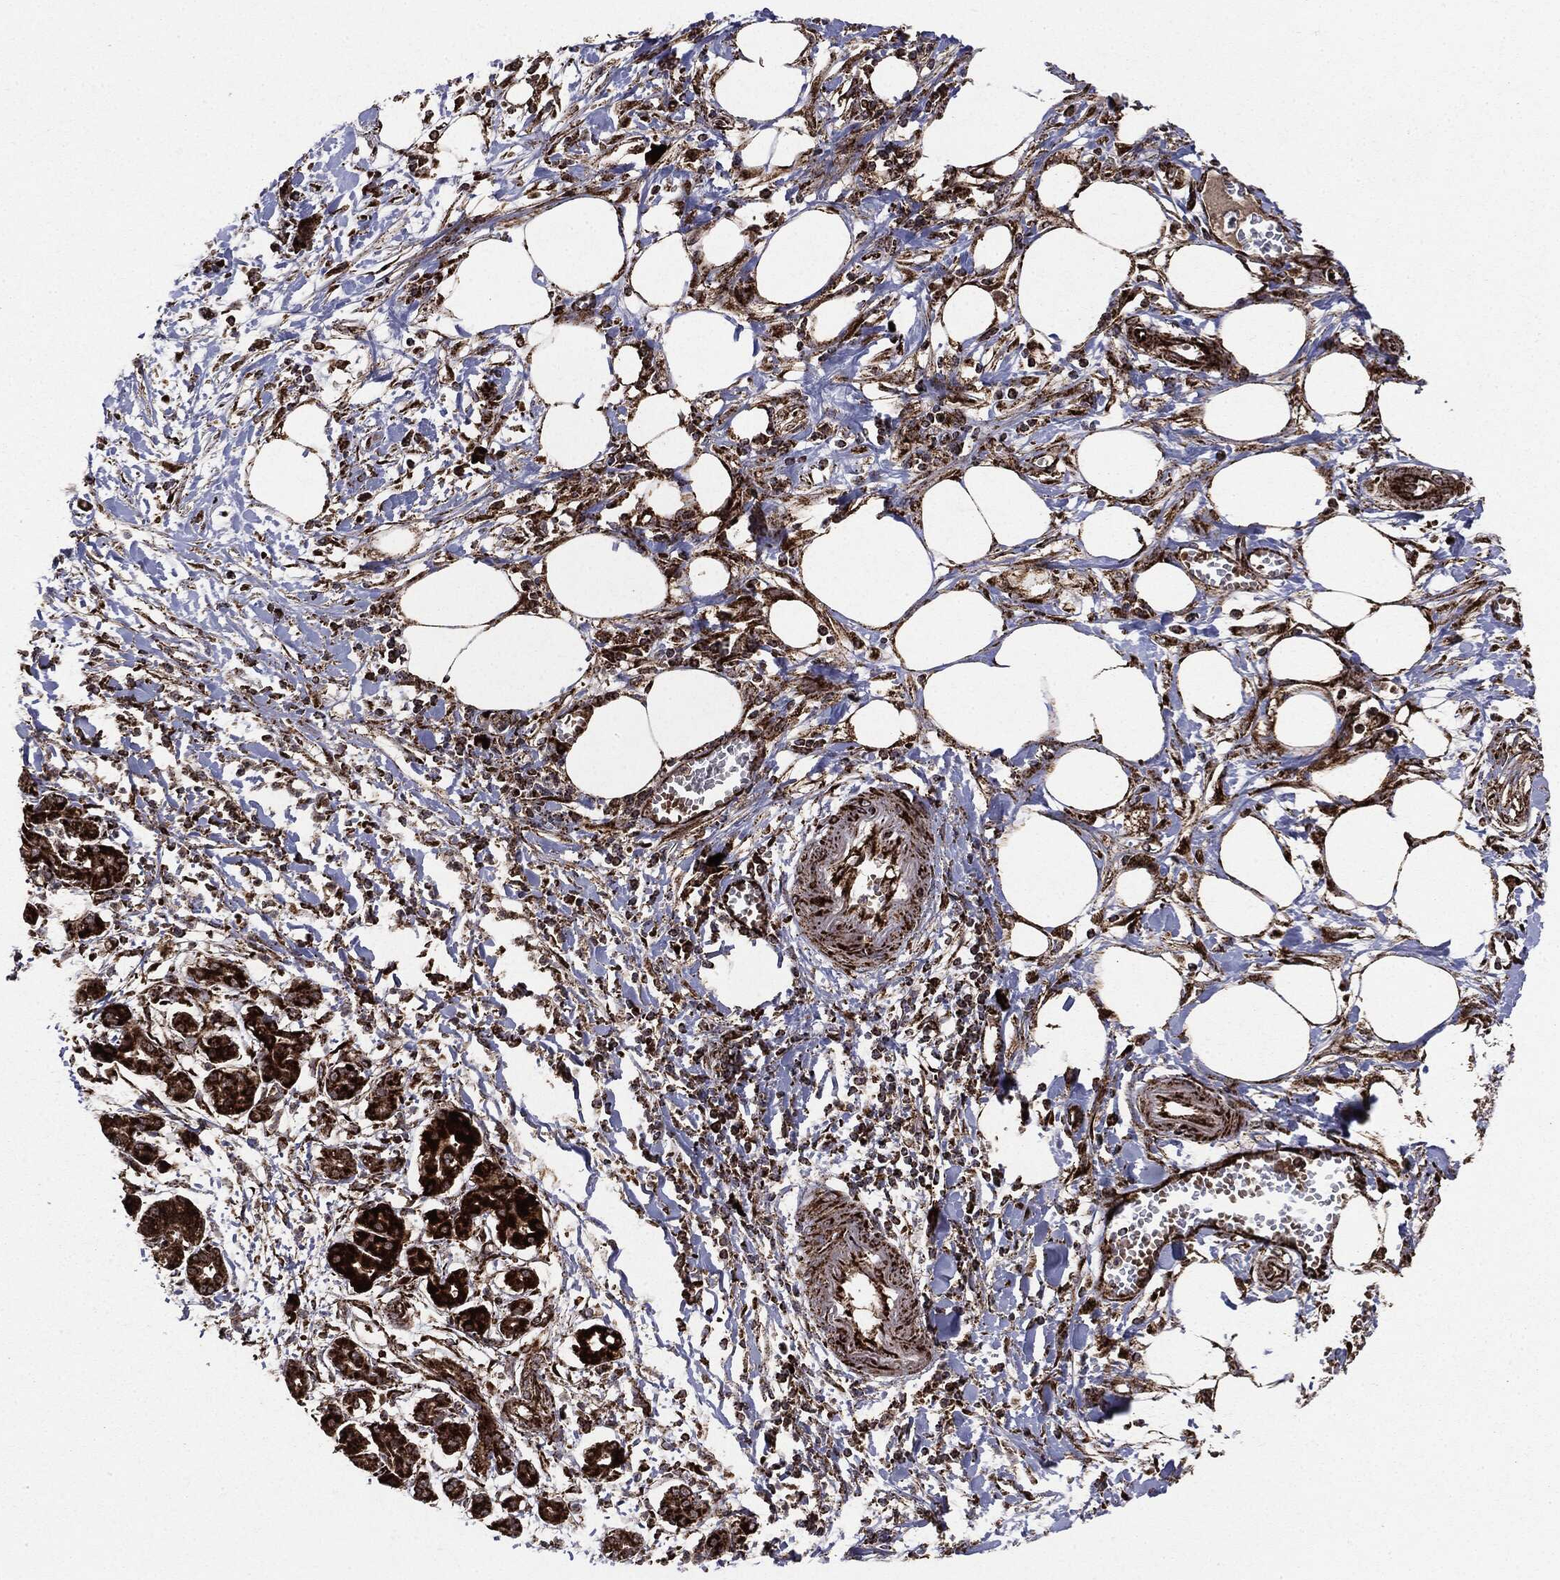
{"staining": {"intensity": "strong", "quantity": ">75%", "location": "cytoplasmic/membranous"}, "tissue": "pancreatic cancer", "cell_type": "Tumor cells", "image_type": "cancer", "snomed": [{"axis": "morphology", "description": "Adenocarcinoma, NOS"}, {"axis": "topography", "description": "Pancreas"}], "caption": "Human adenocarcinoma (pancreatic) stained with a protein marker demonstrates strong staining in tumor cells.", "gene": "MAP2K1", "patient": {"sex": "male", "age": 72}}